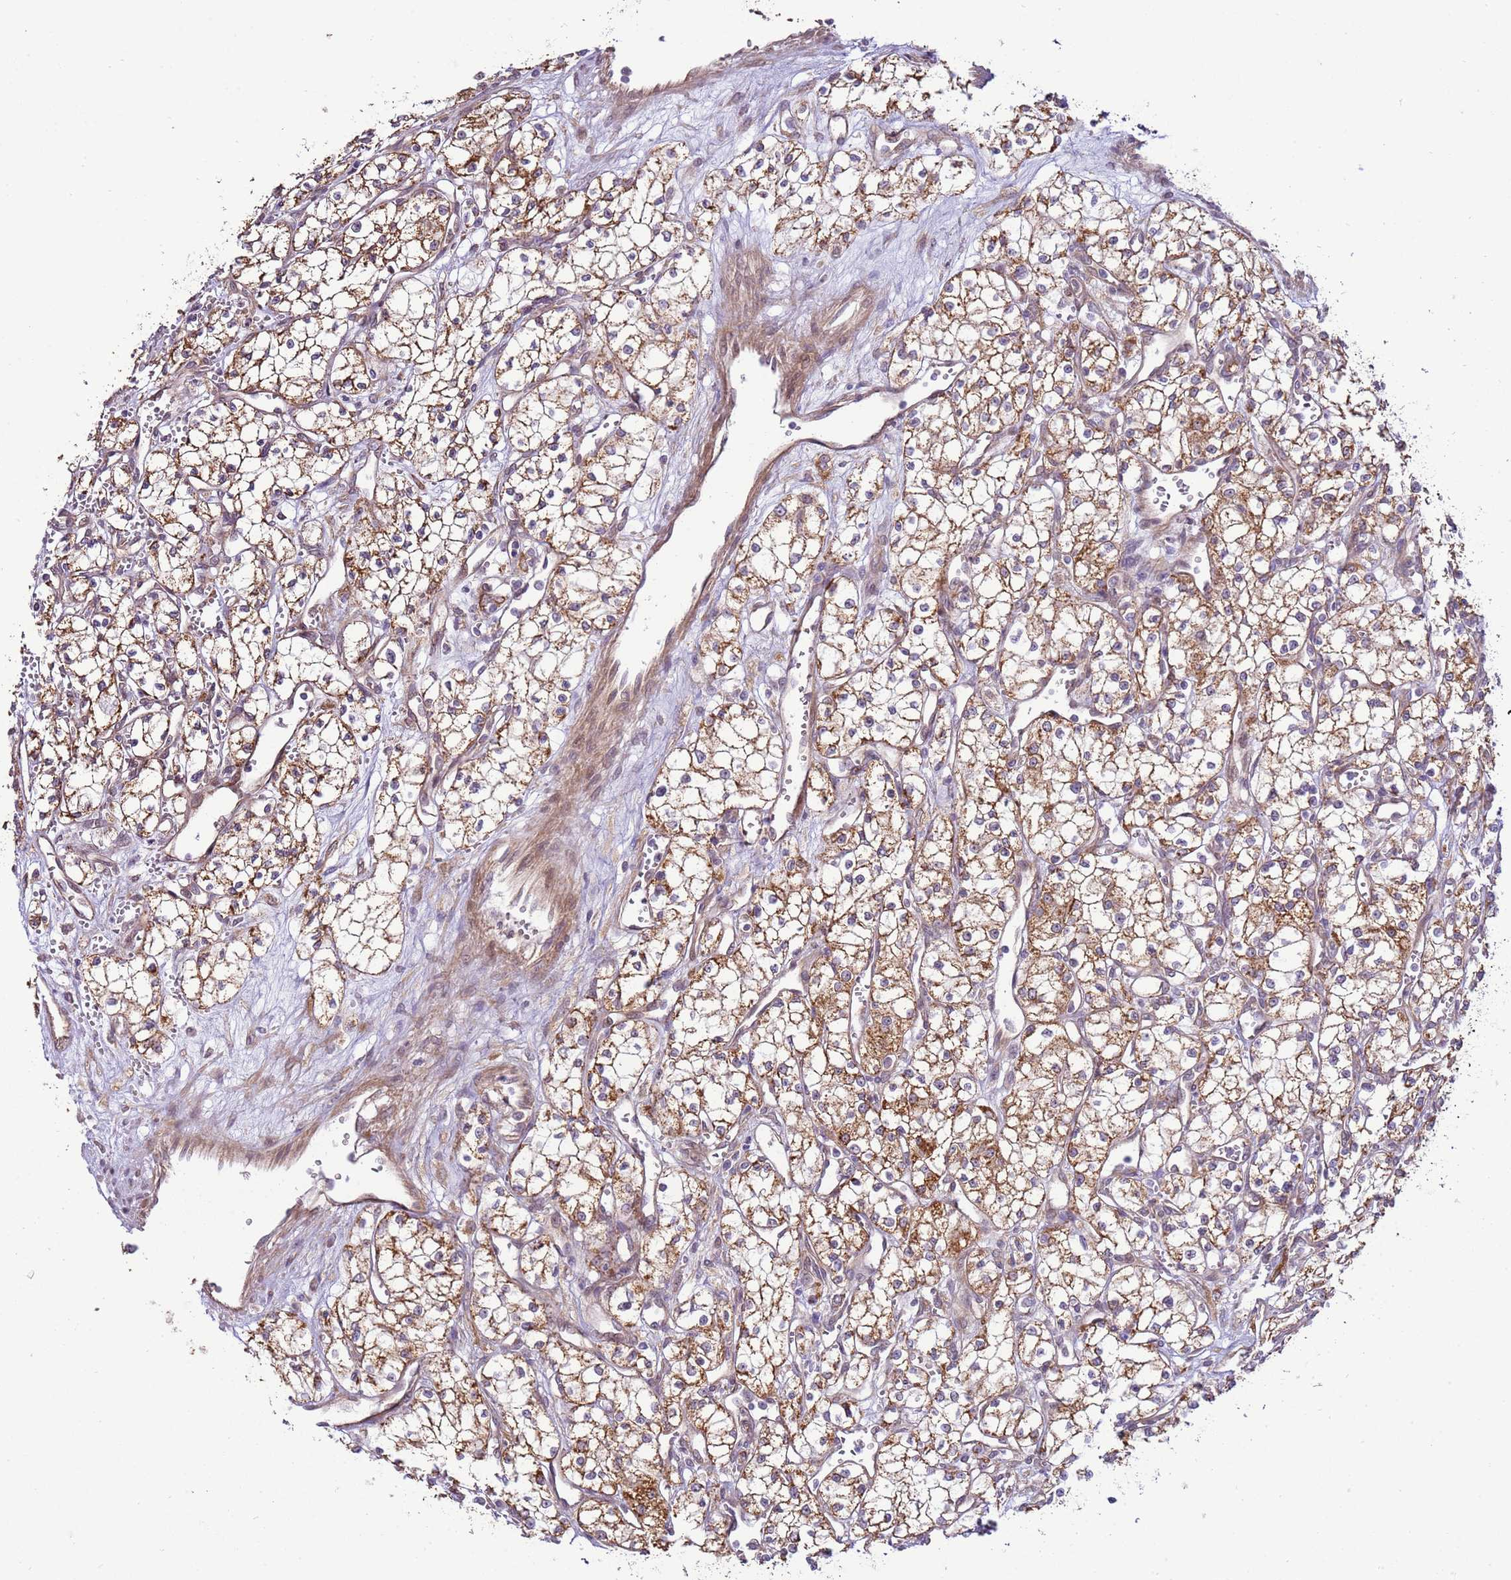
{"staining": {"intensity": "moderate", "quantity": ">75%", "location": "cytoplasmic/membranous"}, "tissue": "renal cancer", "cell_type": "Tumor cells", "image_type": "cancer", "snomed": [{"axis": "morphology", "description": "Adenocarcinoma, NOS"}, {"axis": "topography", "description": "Kidney"}], "caption": "Protein staining demonstrates moderate cytoplasmic/membranous staining in about >75% of tumor cells in renal adenocarcinoma.", "gene": "SCARA3", "patient": {"sex": "male", "age": 59}}